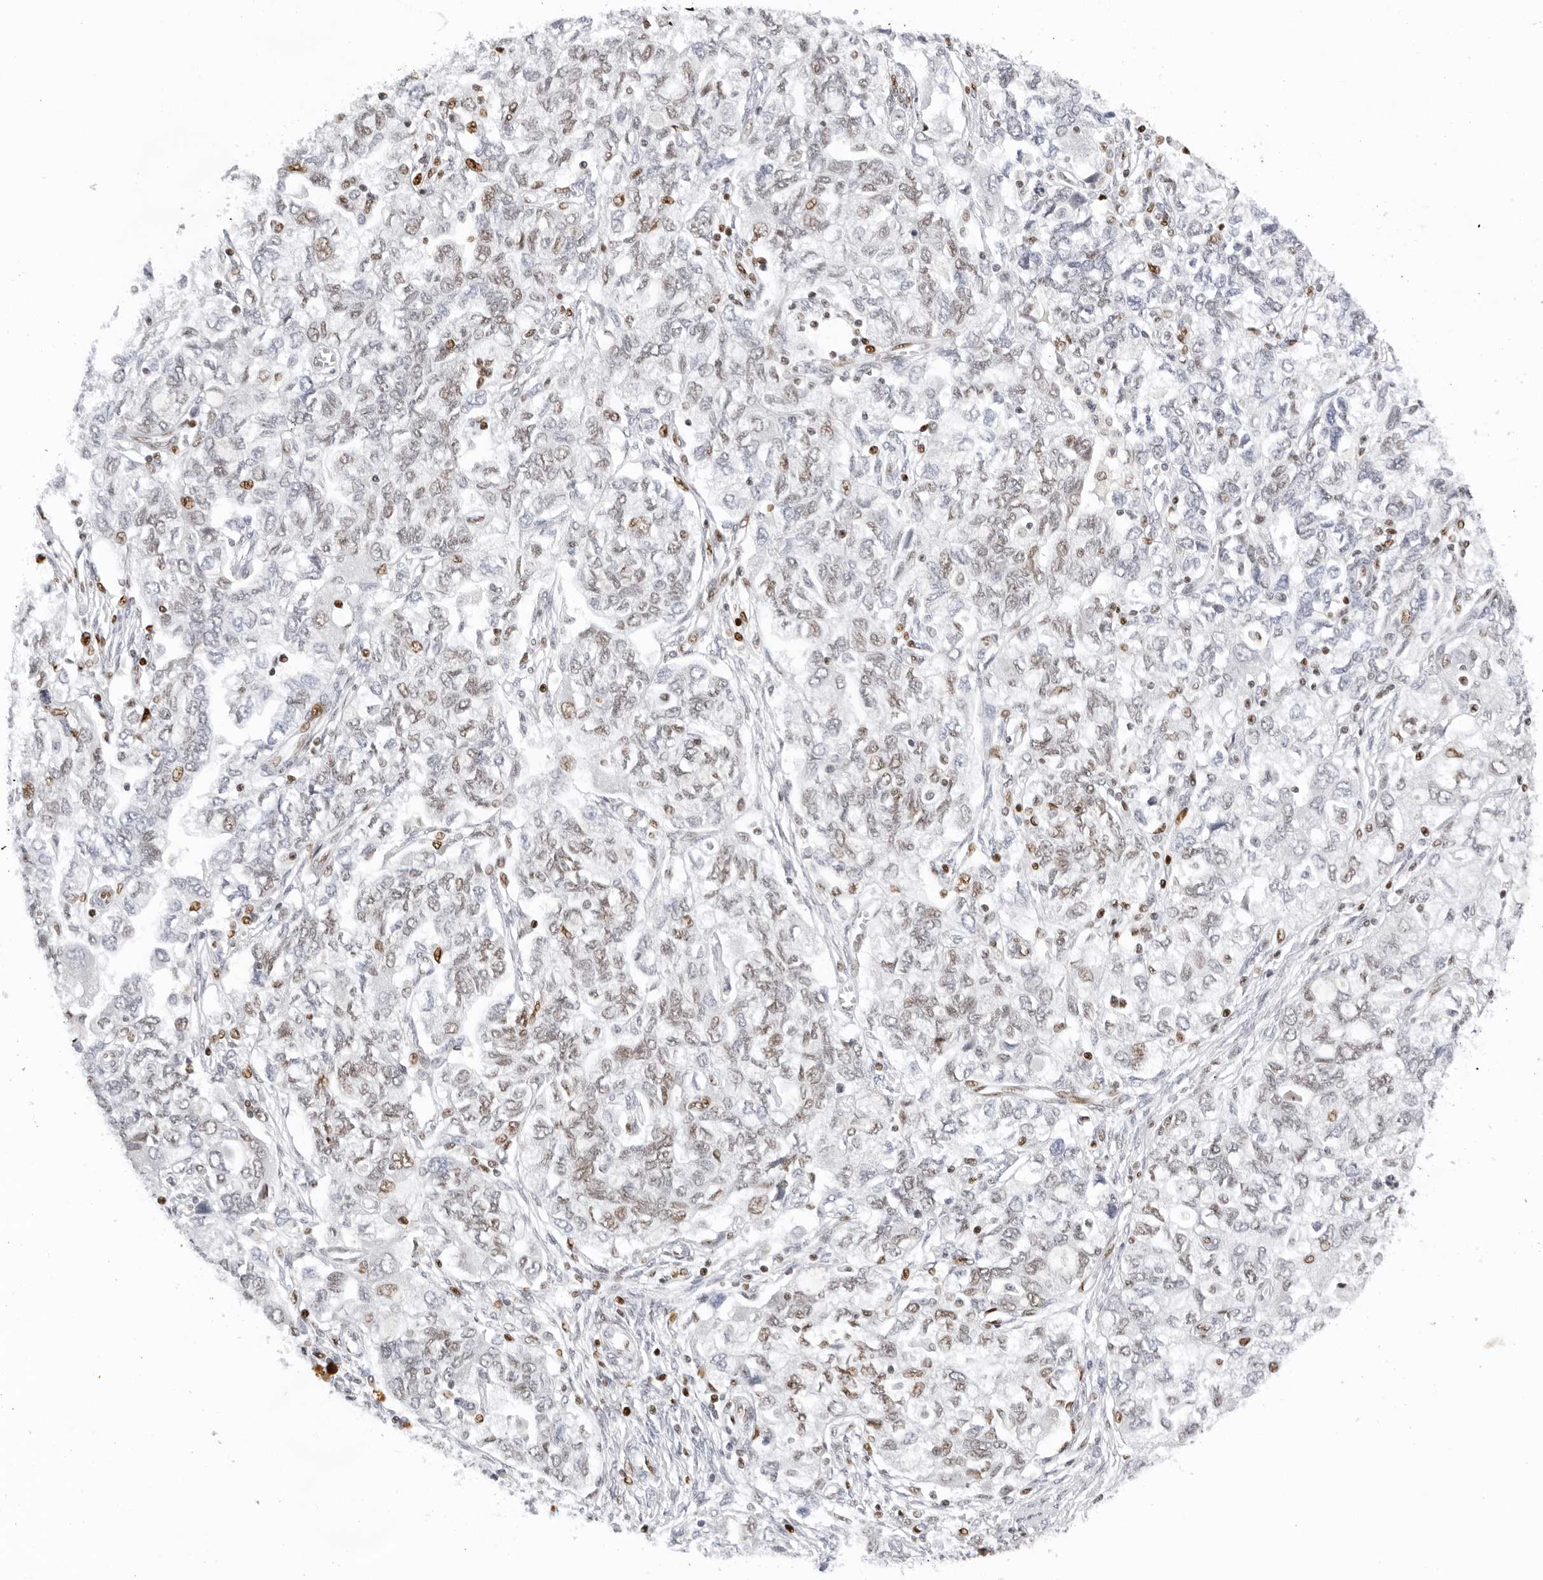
{"staining": {"intensity": "weak", "quantity": "25%-75%", "location": "nuclear"}, "tissue": "ovarian cancer", "cell_type": "Tumor cells", "image_type": "cancer", "snomed": [{"axis": "morphology", "description": "Carcinoma, NOS"}, {"axis": "morphology", "description": "Cystadenocarcinoma, serous, NOS"}, {"axis": "topography", "description": "Ovary"}], "caption": "DAB (3,3'-diaminobenzidine) immunohistochemical staining of ovarian cancer shows weak nuclear protein expression in approximately 25%-75% of tumor cells.", "gene": "OGG1", "patient": {"sex": "female", "age": 69}}